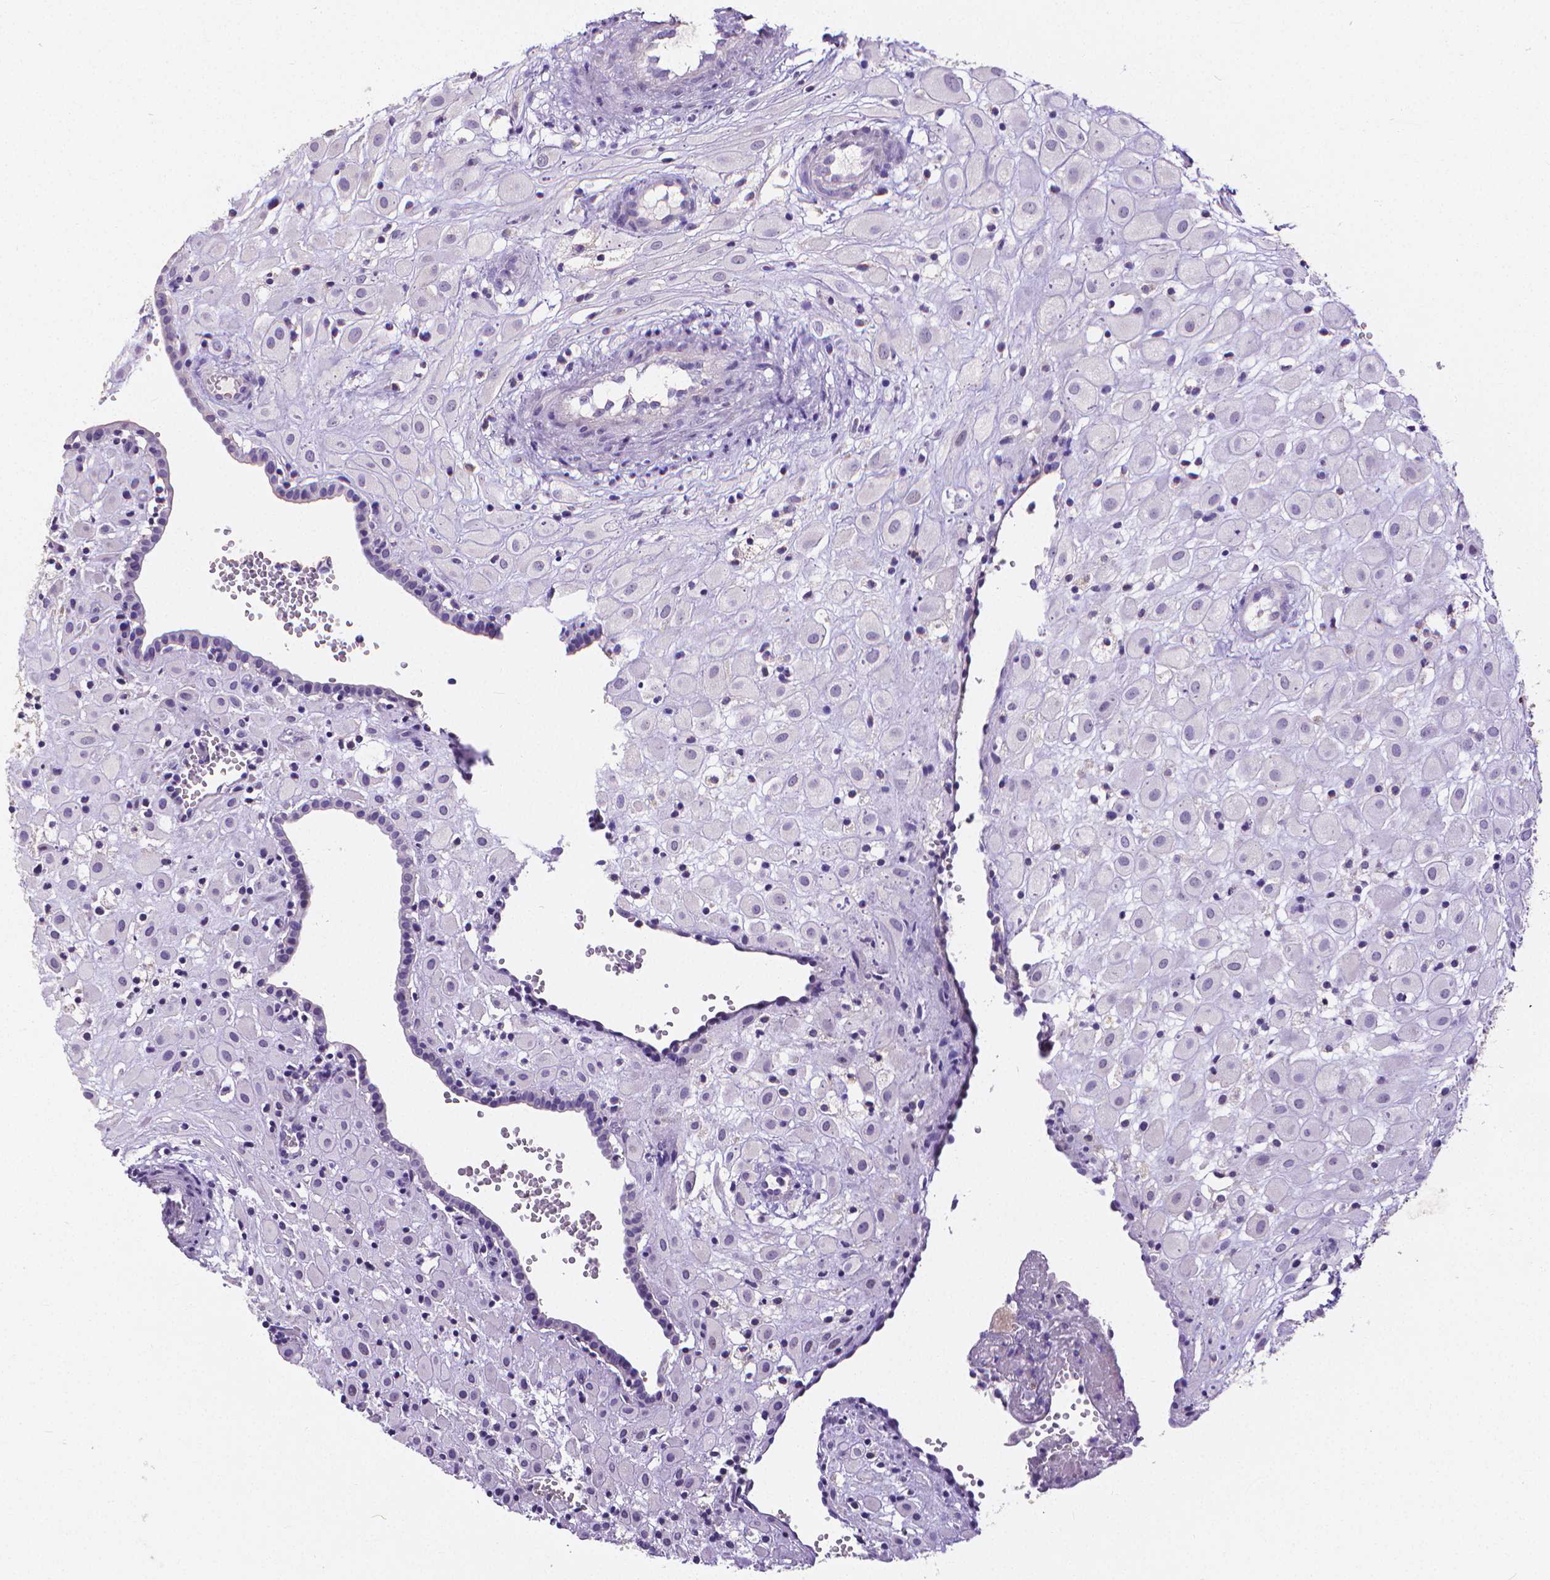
{"staining": {"intensity": "negative", "quantity": "none", "location": "none"}, "tissue": "placenta", "cell_type": "Decidual cells", "image_type": "normal", "snomed": [{"axis": "morphology", "description": "Normal tissue, NOS"}, {"axis": "topography", "description": "Placenta"}], "caption": "DAB immunohistochemical staining of benign placenta displays no significant staining in decidual cells.", "gene": "CD4", "patient": {"sex": "female", "age": 24}}